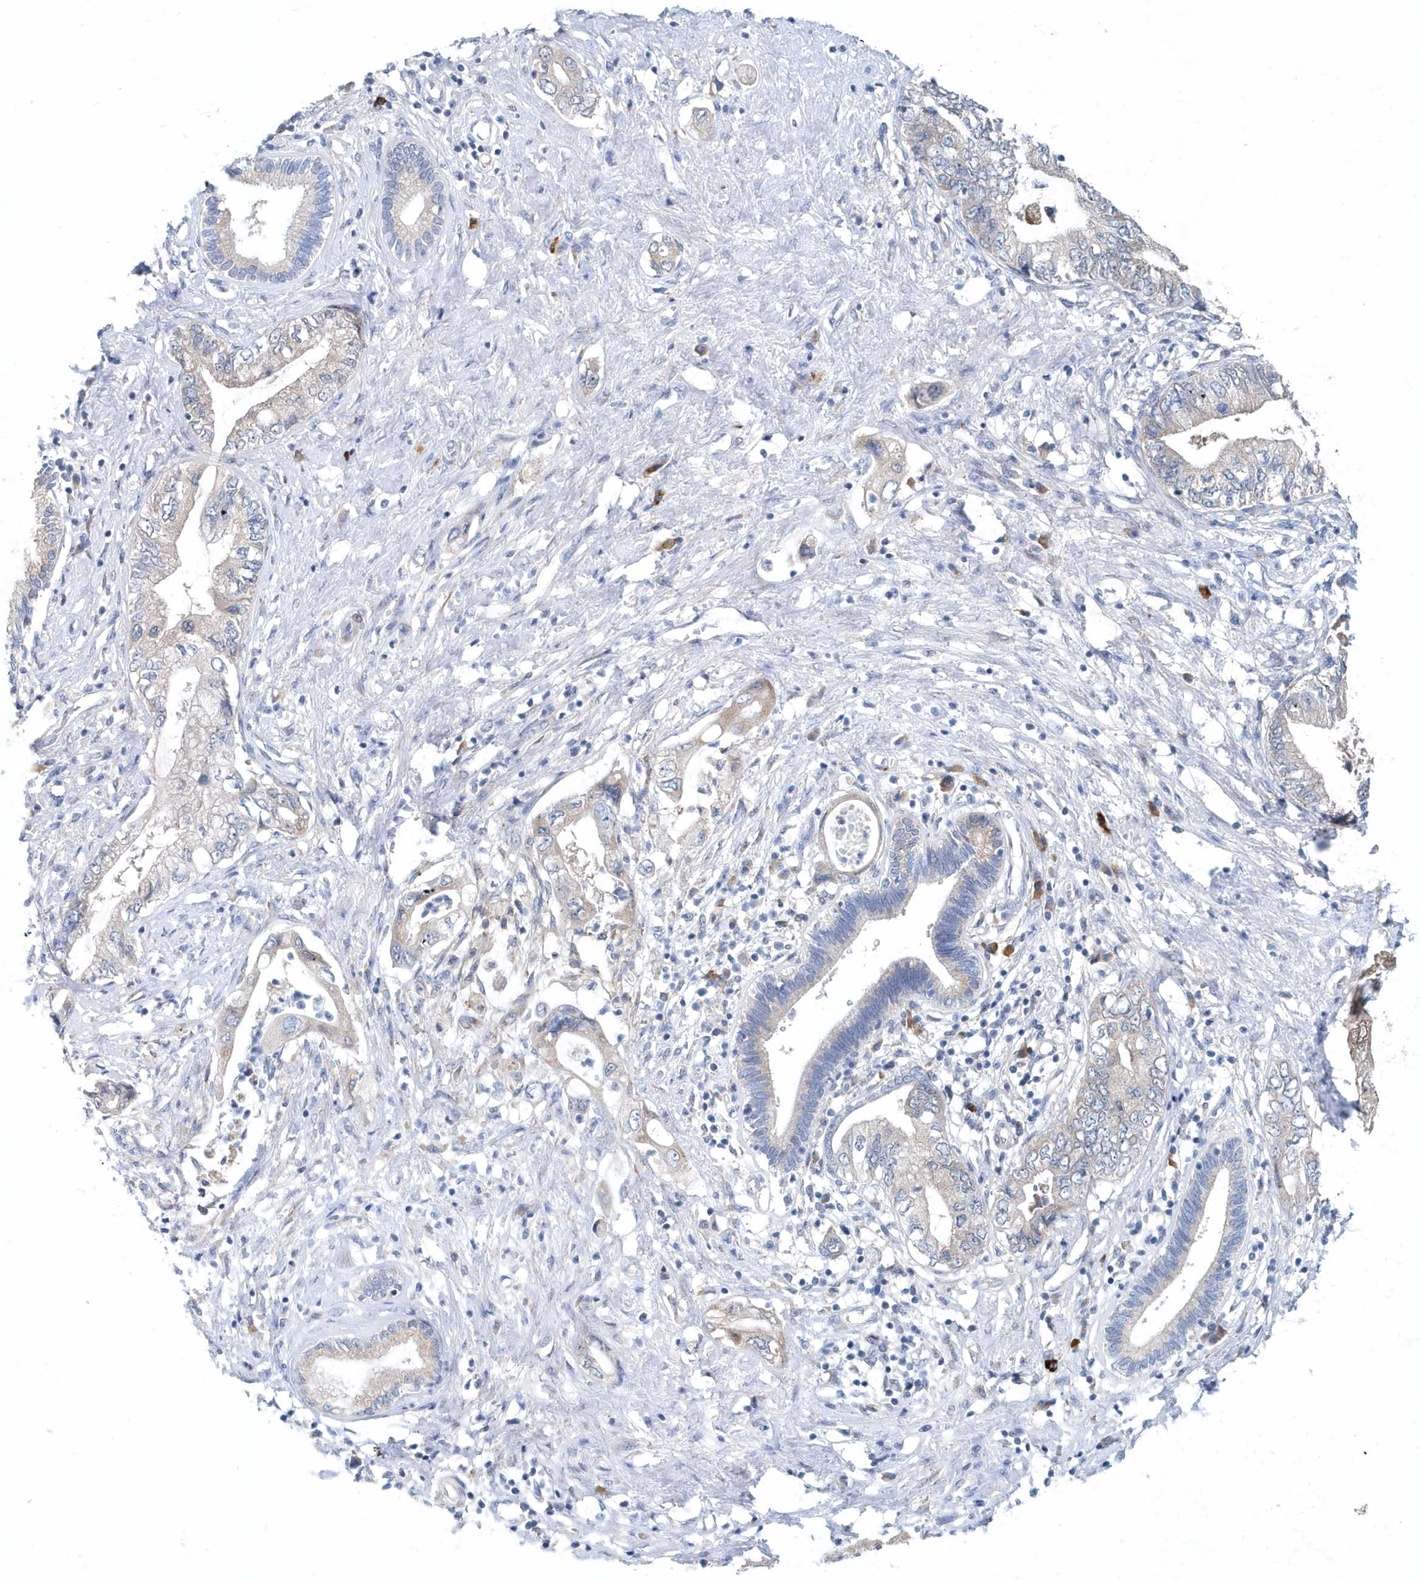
{"staining": {"intensity": "negative", "quantity": "none", "location": "none"}, "tissue": "pancreatic cancer", "cell_type": "Tumor cells", "image_type": "cancer", "snomed": [{"axis": "morphology", "description": "Adenocarcinoma, NOS"}, {"axis": "topography", "description": "Pancreas"}], "caption": "This is an immunohistochemistry histopathology image of pancreatic cancer. There is no staining in tumor cells.", "gene": "PFN2", "patient": {"sex": "female", "age": 73}}